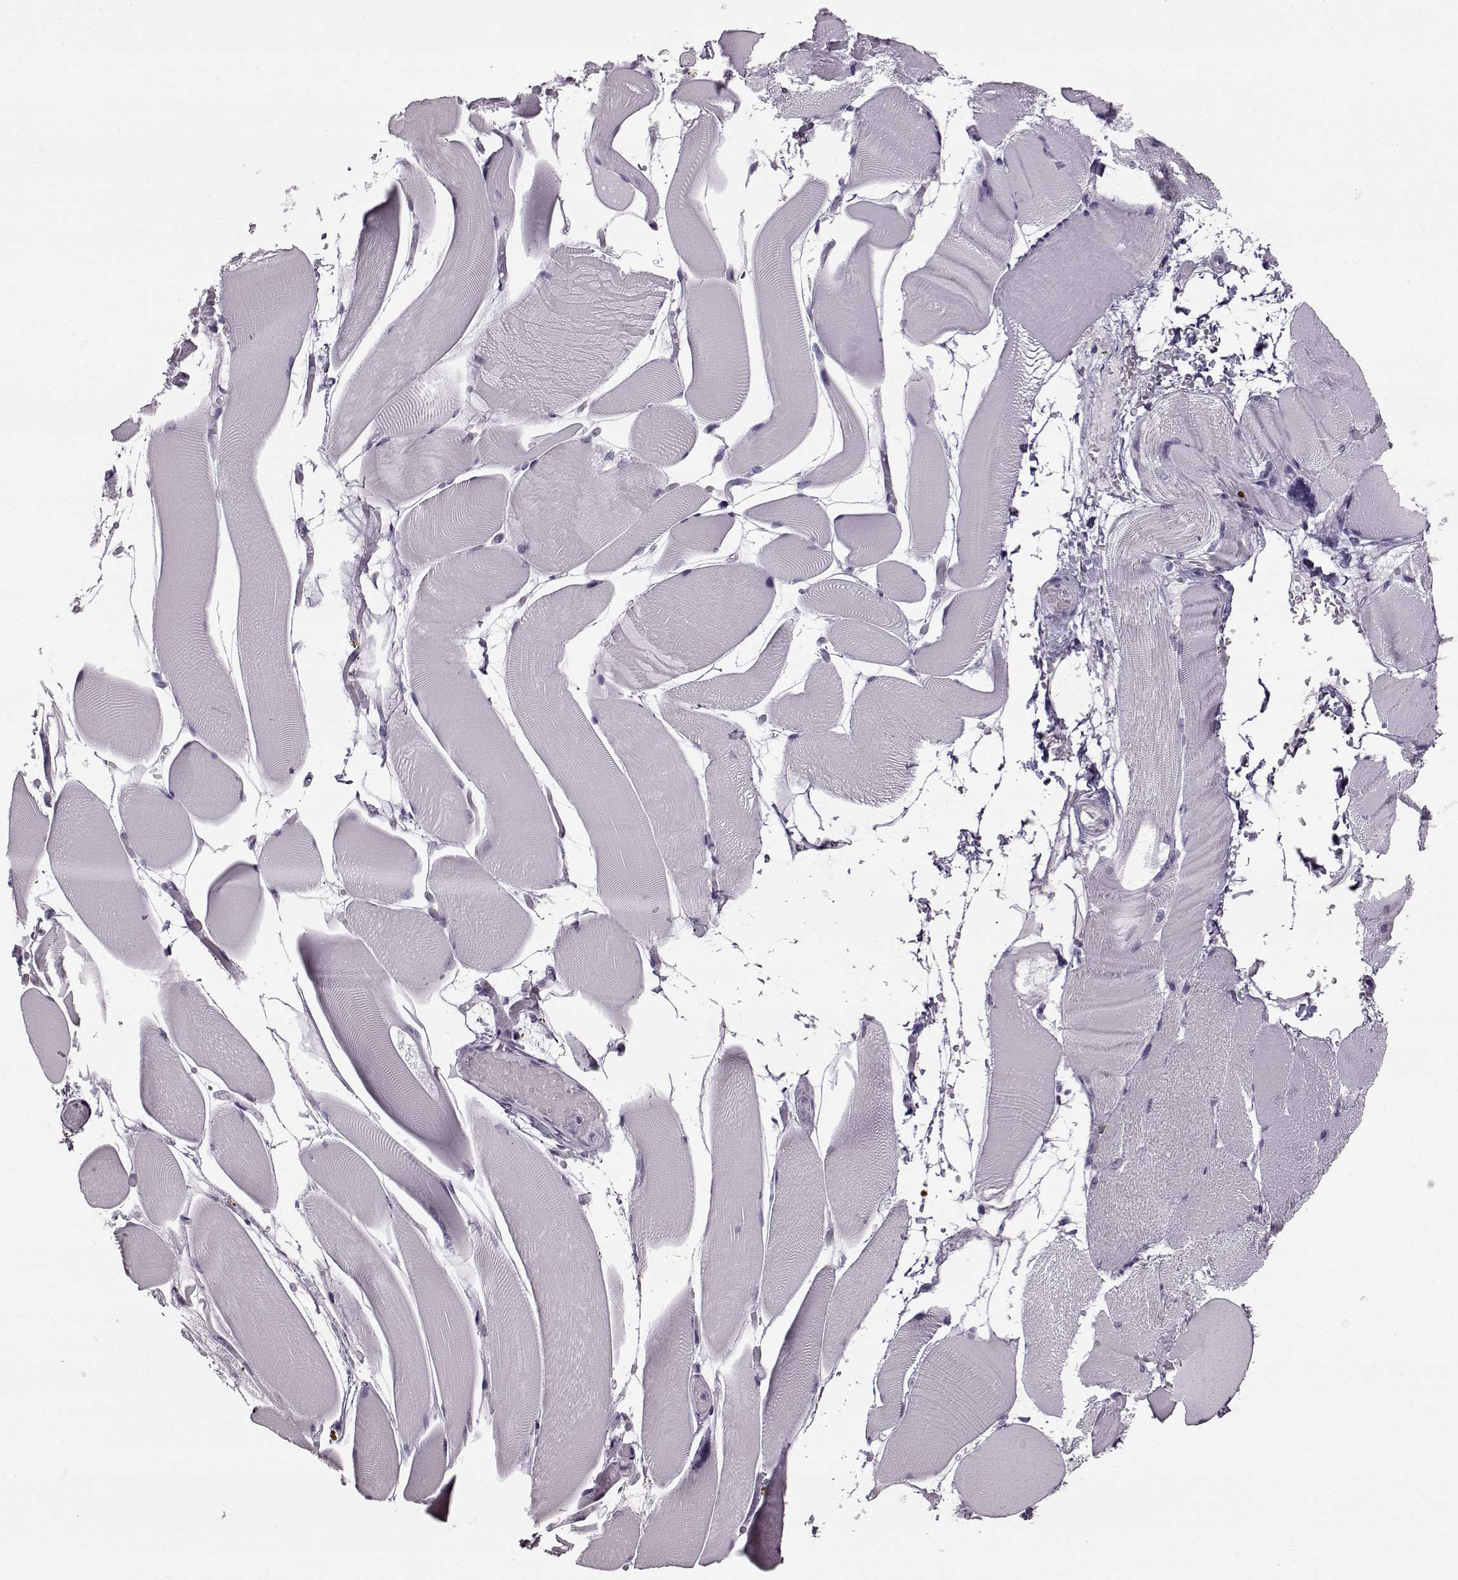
{"staining": {"intensity": "negative", "quantity": "none", "location": "none"}, "tissue": "skeletal muscle", "cell_type": "Myocytes", "image_type": "normal", "snomed": [{"axis": "morphology", "description": "Normal tissue, NOS"}, {"axis": "topography", "description": "Skeletal muscle"}], "caption": "Normal skeletal muscle was stained to show a protein in brown. There is no significant staining in myocytes. (DAB (3,3'-diaminobenzidine) IHC, high magnification).", "gene": "PRPH2", "patient": {"sex": "female", "age": 37}}